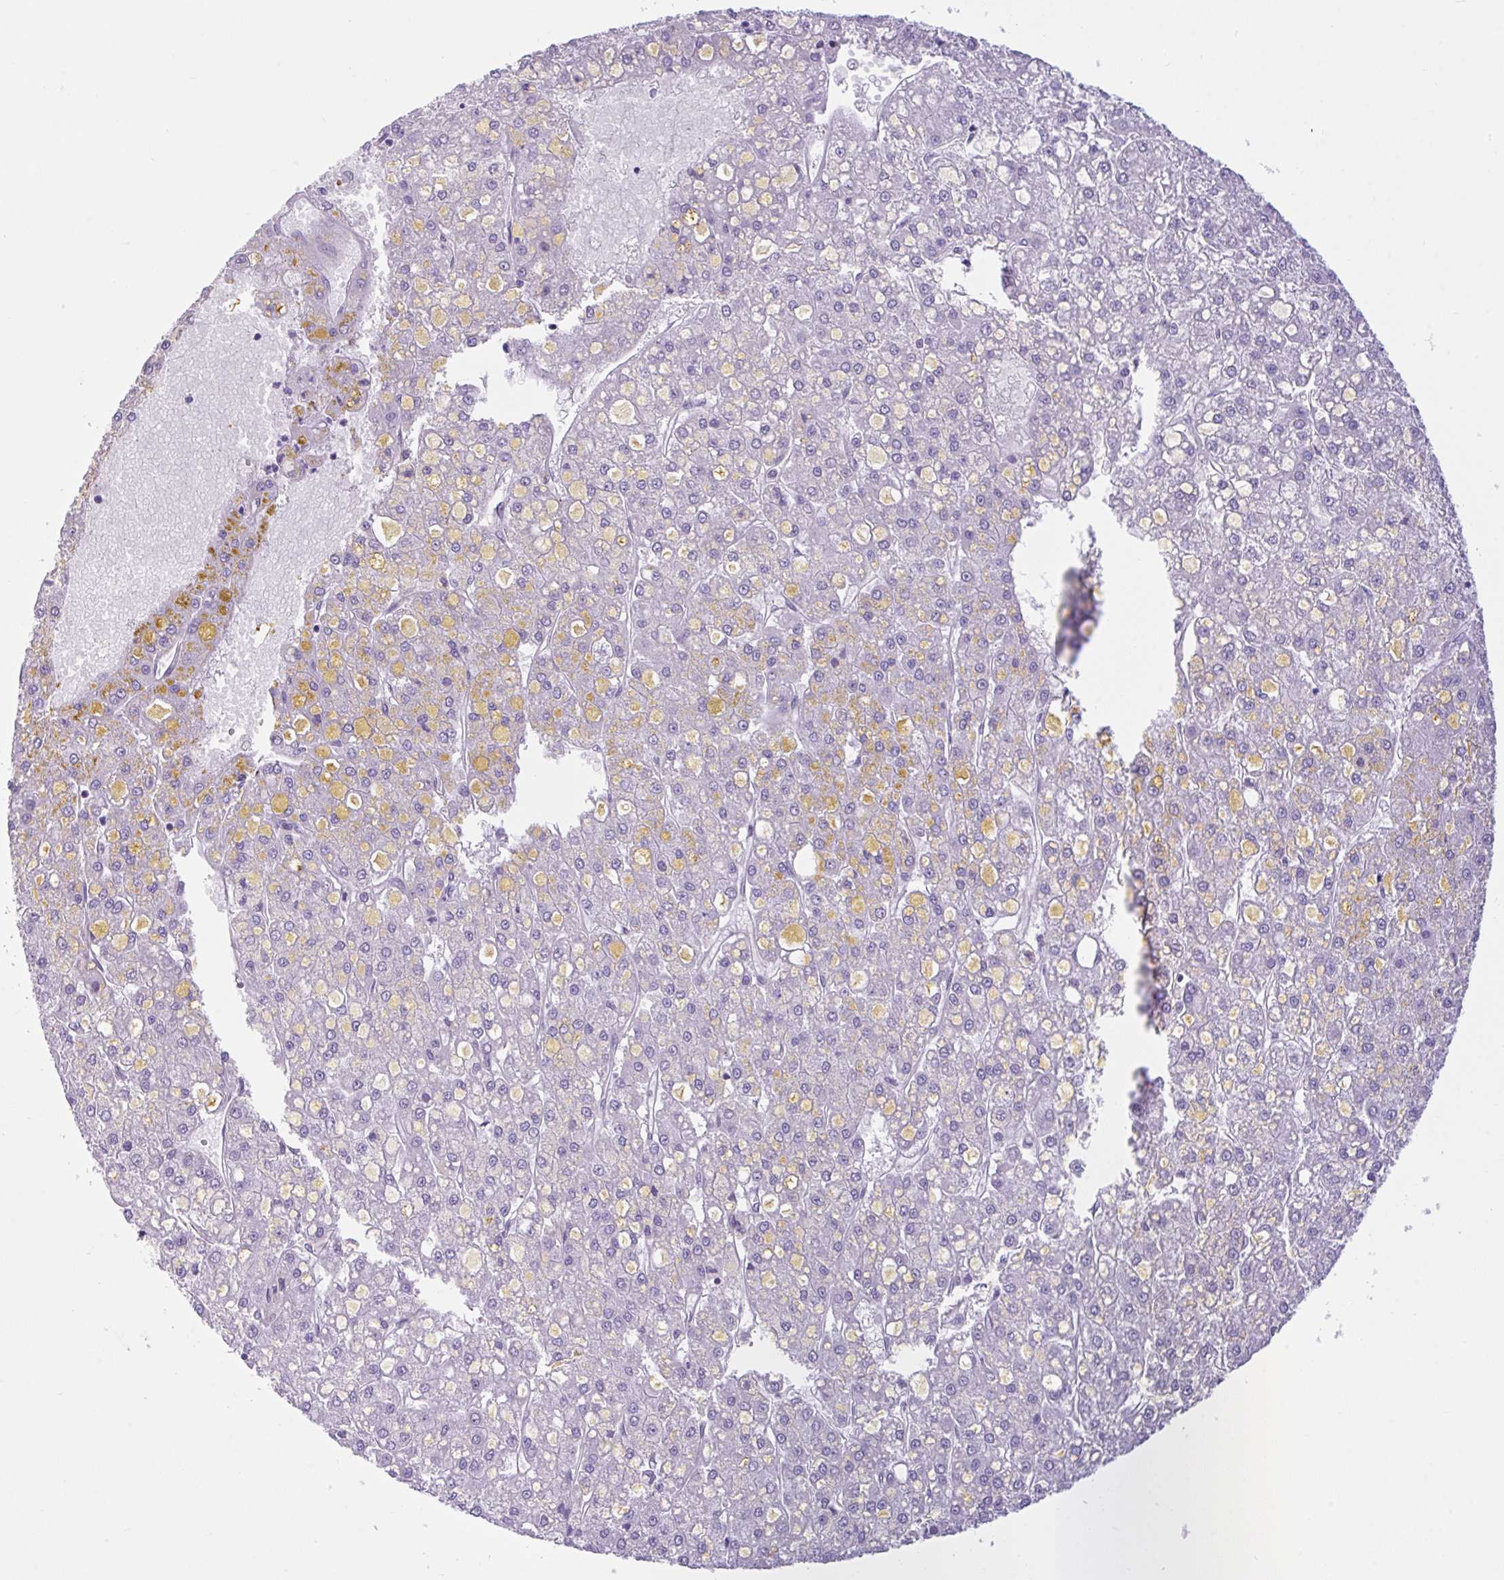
{"staining": {"intensity": "negative", "quantity": "none", "location": "none"}, "tissue": "liver cancer", "cell_type": "Tumor cells", "image_type": "cancer", "snomed": [{"axis": "morphology", "description": "Carcinoma, Hepatocellular, NOS"}, {"axis": "topography", "description": "Liver"}], "caption": "Tumor cells are negative for protein expression in human liver cancer.", "gene": "PRRT4", "patient": {"sex": "male", "age": 67}}